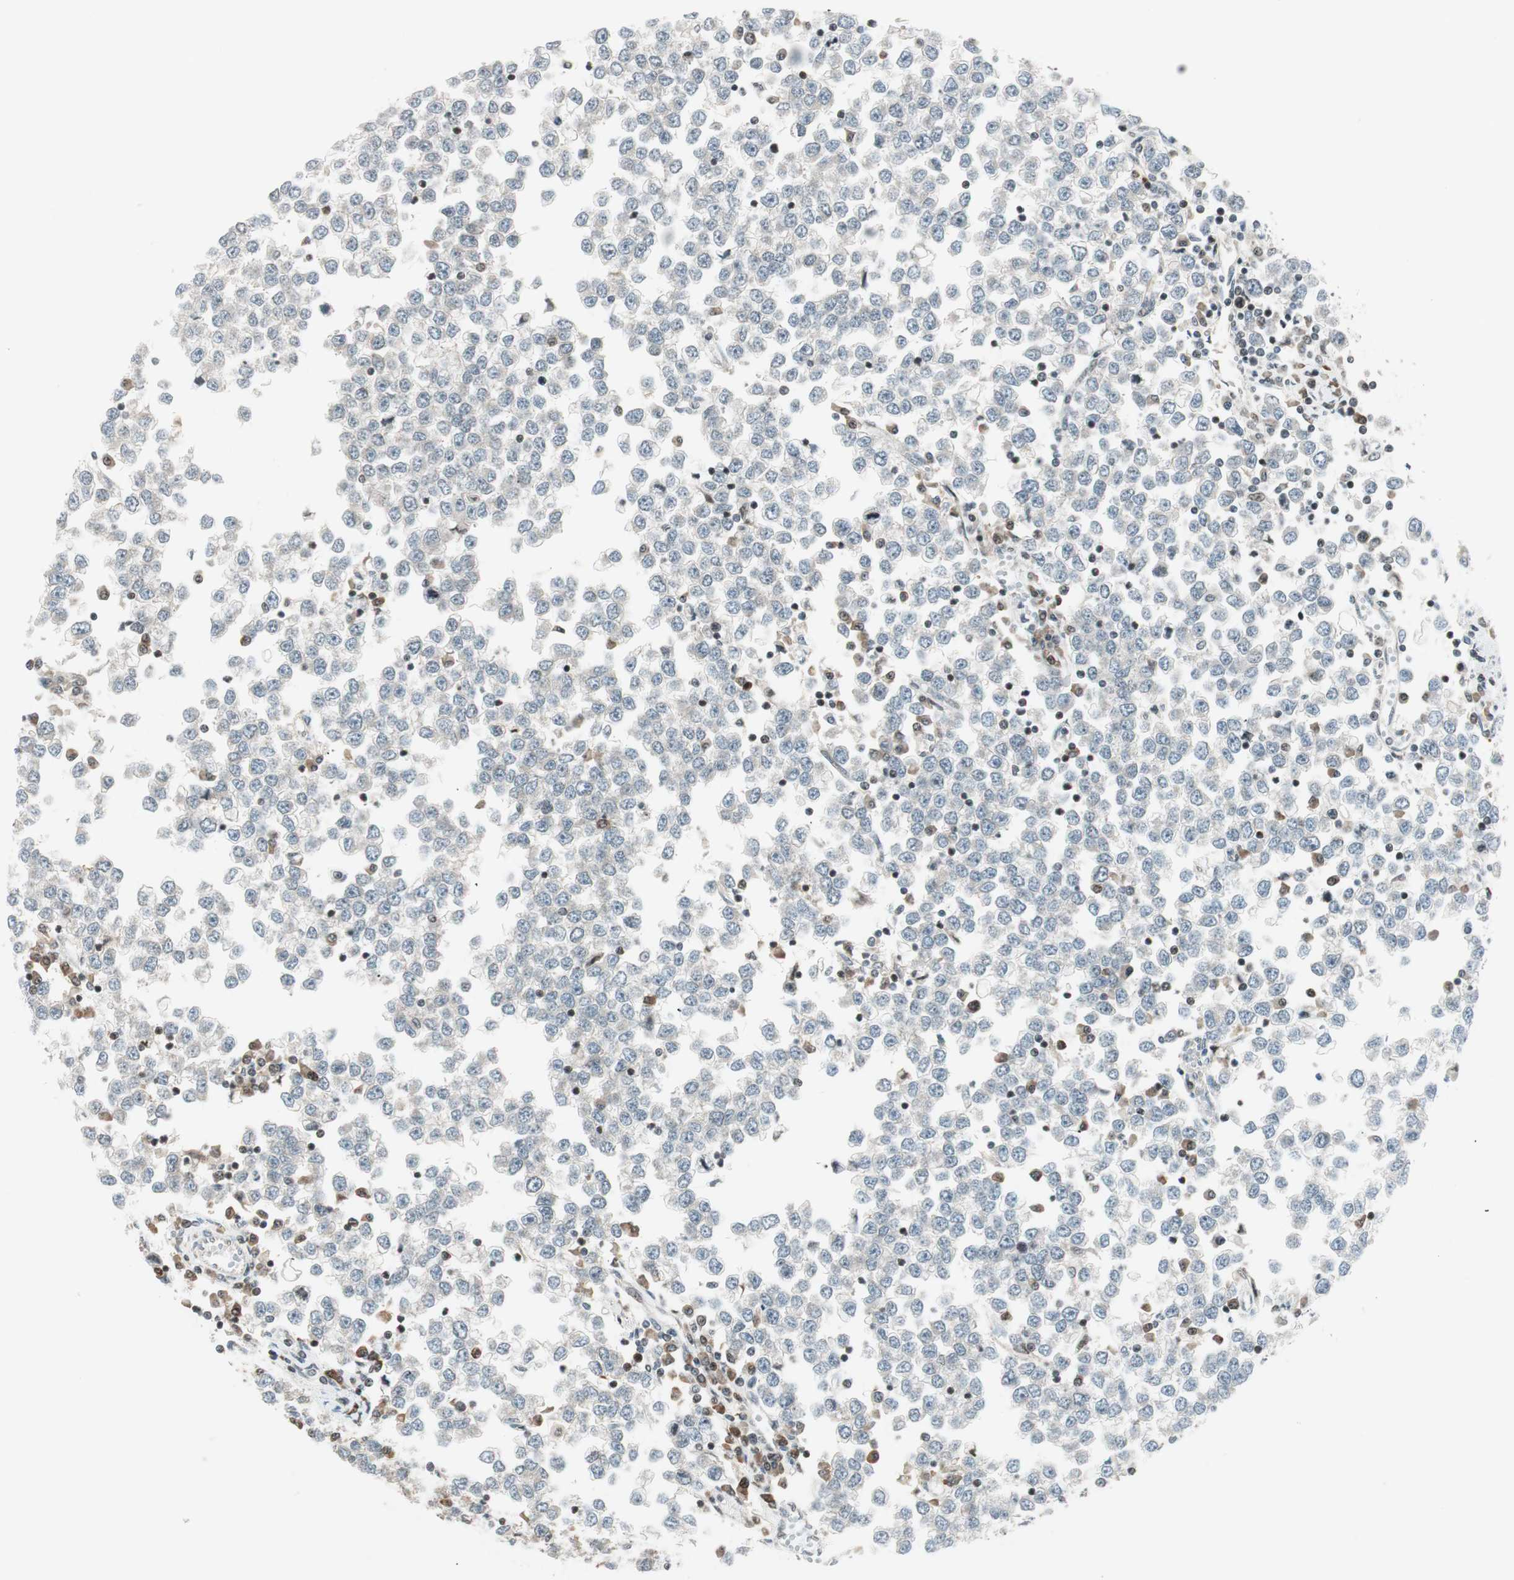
{"staining": {"intensity": "weak", "quantity": "25%-75%", "location": "cytoplasmic/membranous"}, "tissue": "testis cancer", "cell_type": "Tumor cells", "image_type": "cancer", "snomed": [{"axis": "morphology", "description": "Seminoma, NOS"}, {"axis": "topography", "description": "Testis"}], "caption": "Testis cancer stained with a protein marker reveals weak staining in tumor cells.", "gene": "TPT1", "patient": {"sex": "male", "age": 65}}